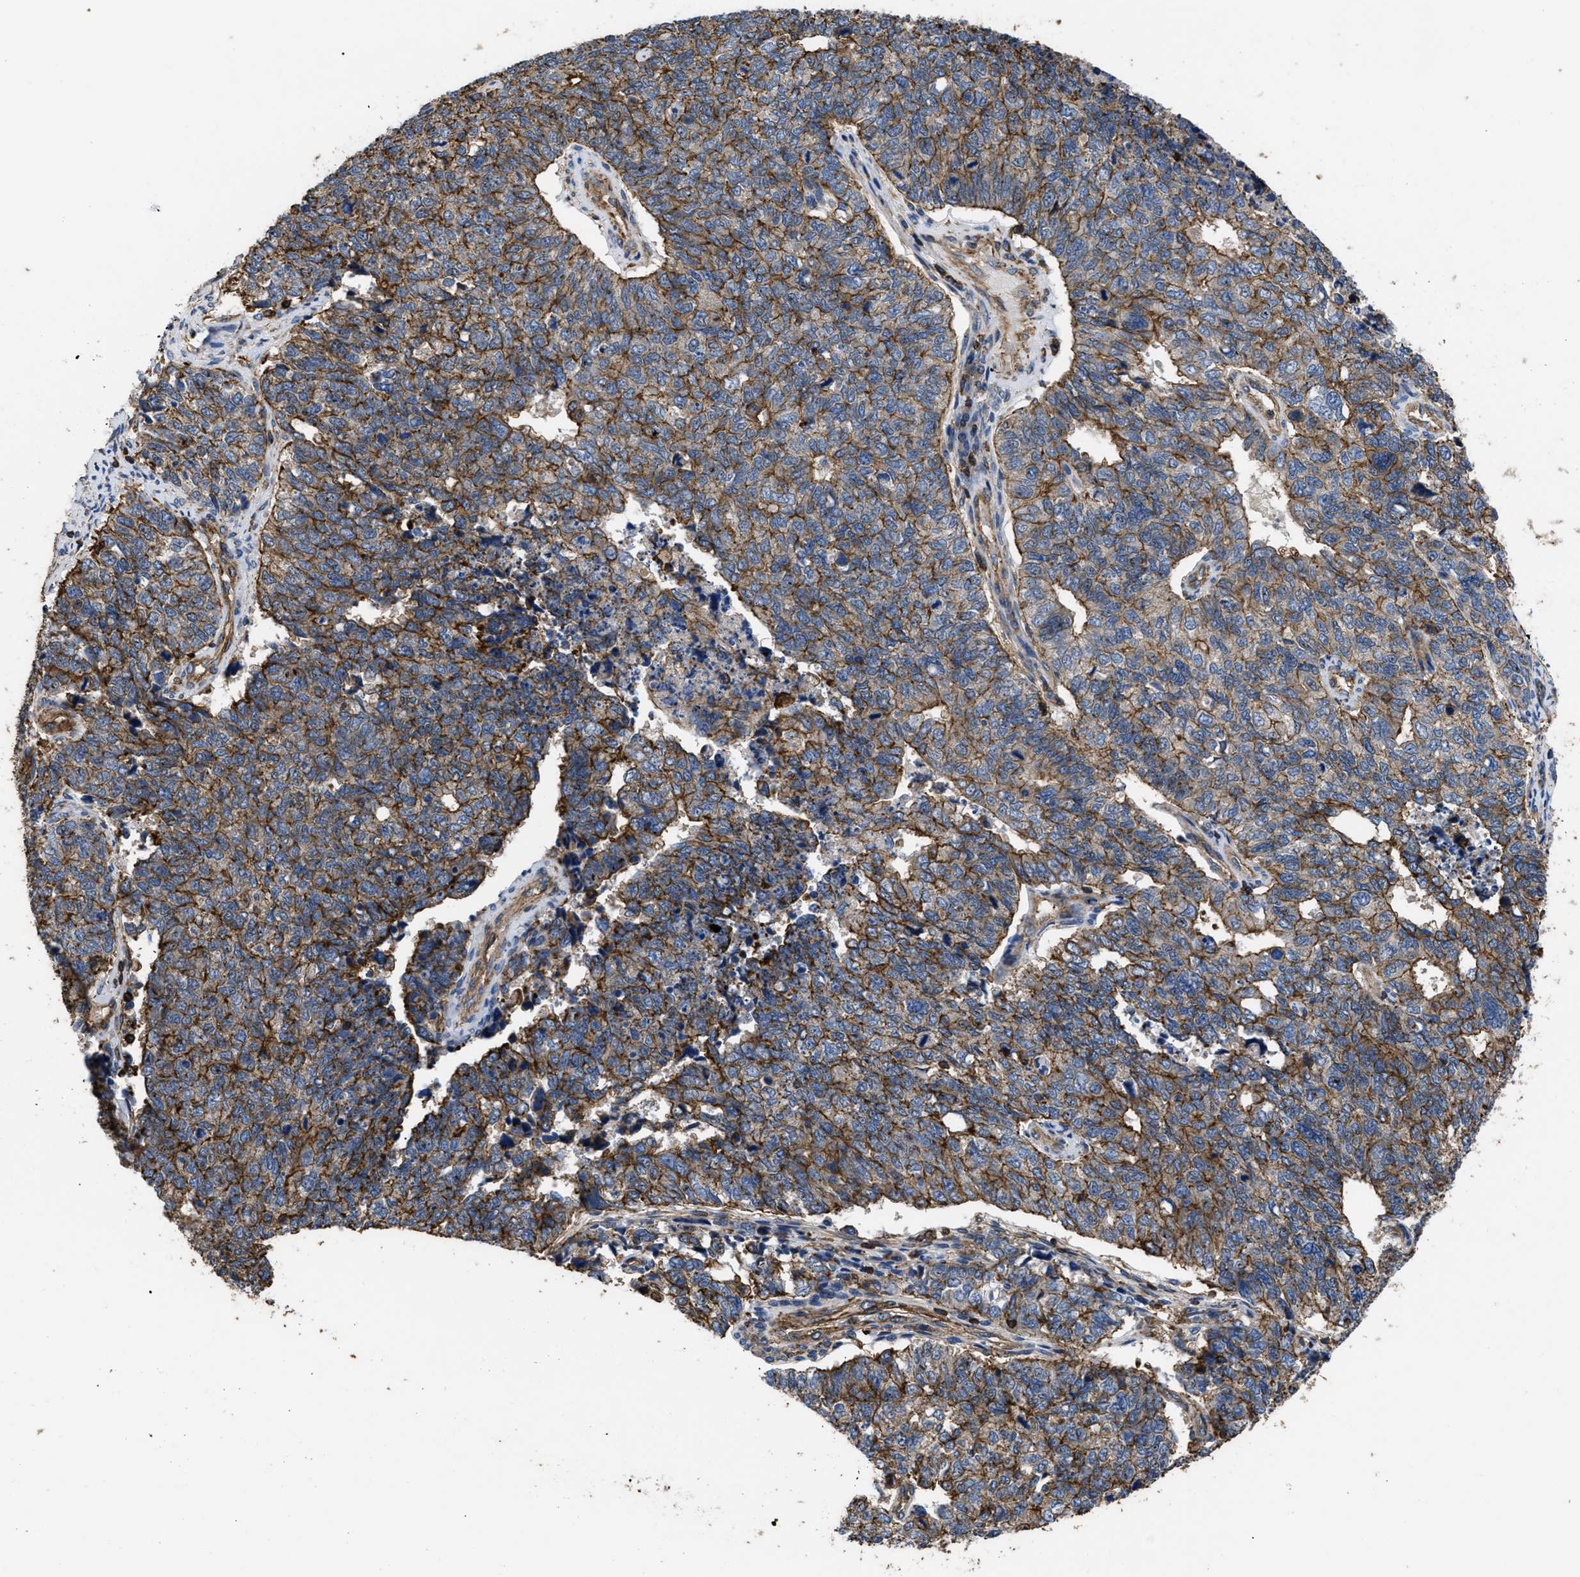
{"staining": {"intensity": "moderate", "quantity": ">75%", "location": "cytoplasmic/membranous"}, "tissue": "cervical cancer", "cell_type": "Tumor cells", "image_type": "cancer", "snomed": [{"axis": "morphology", "description": "Squamous cell carcinoma, NOS"}, {"axis": "topography", "description": "Cervix"}], "caption": "Tumor cells reveal moderate cytoplasmic/membranous positivity in approximately >75% of cells in cervical cancer (squamous cell carcinoma).", "gene": "SCUBE2", "patient": {"sex": "female", "age": 63}}